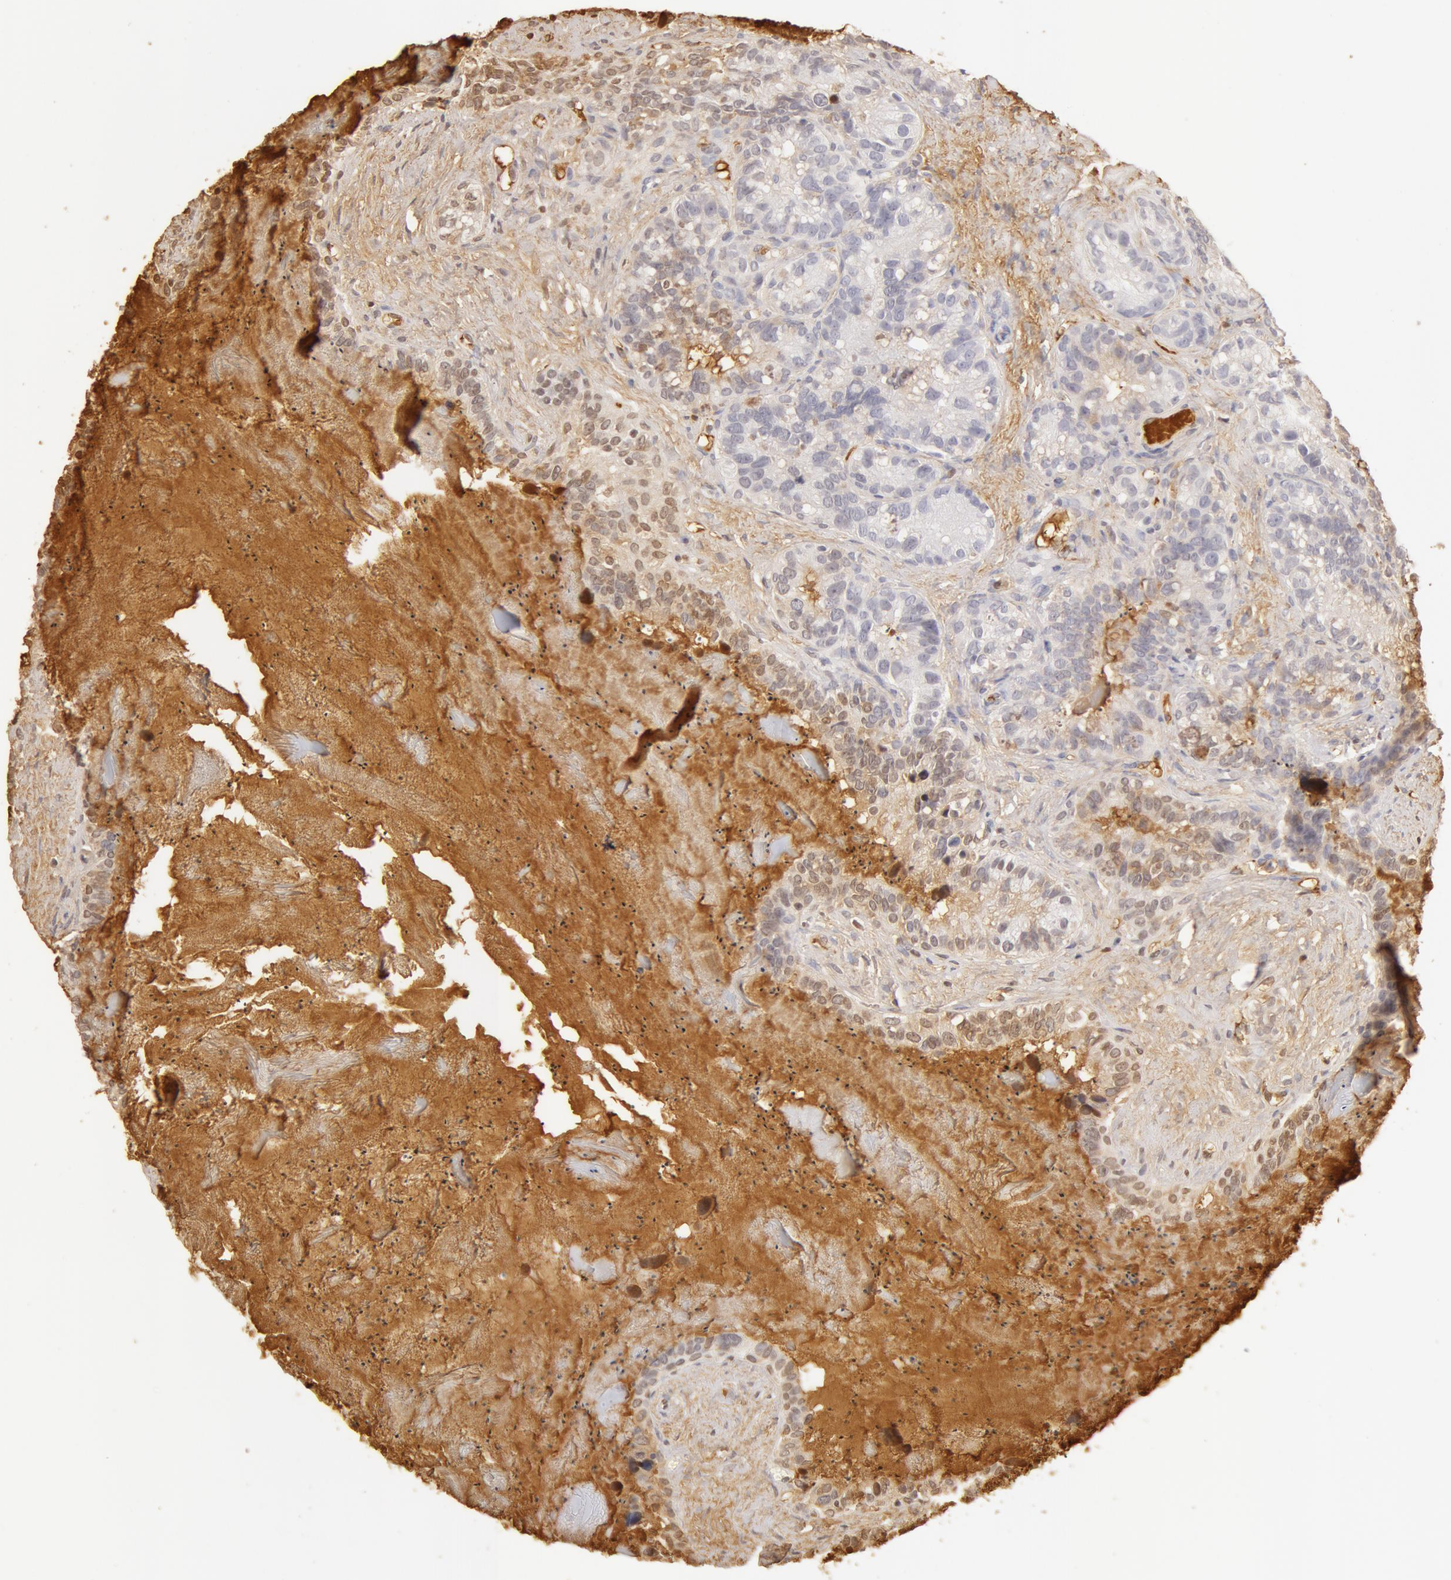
{"staining": {"intensity": "weak", "quantity": "25%-75%", "location": "nuclear"}, "tissue": "seminal vesicle", "cell_type": "Glandular cells", "image_type": "normal", "snomed": [{"axis": "morphology", "description": "Normal tissue, NOS"}, {"axis": "topography", "description": "Seminal veicle"}], "caption": "Weak nuclear positivity is appreciated in about 25%-75% of glandular cells in benign seminal vesicle.", "gene": "TF", "patient": {"sex": "male", "age": 63}}